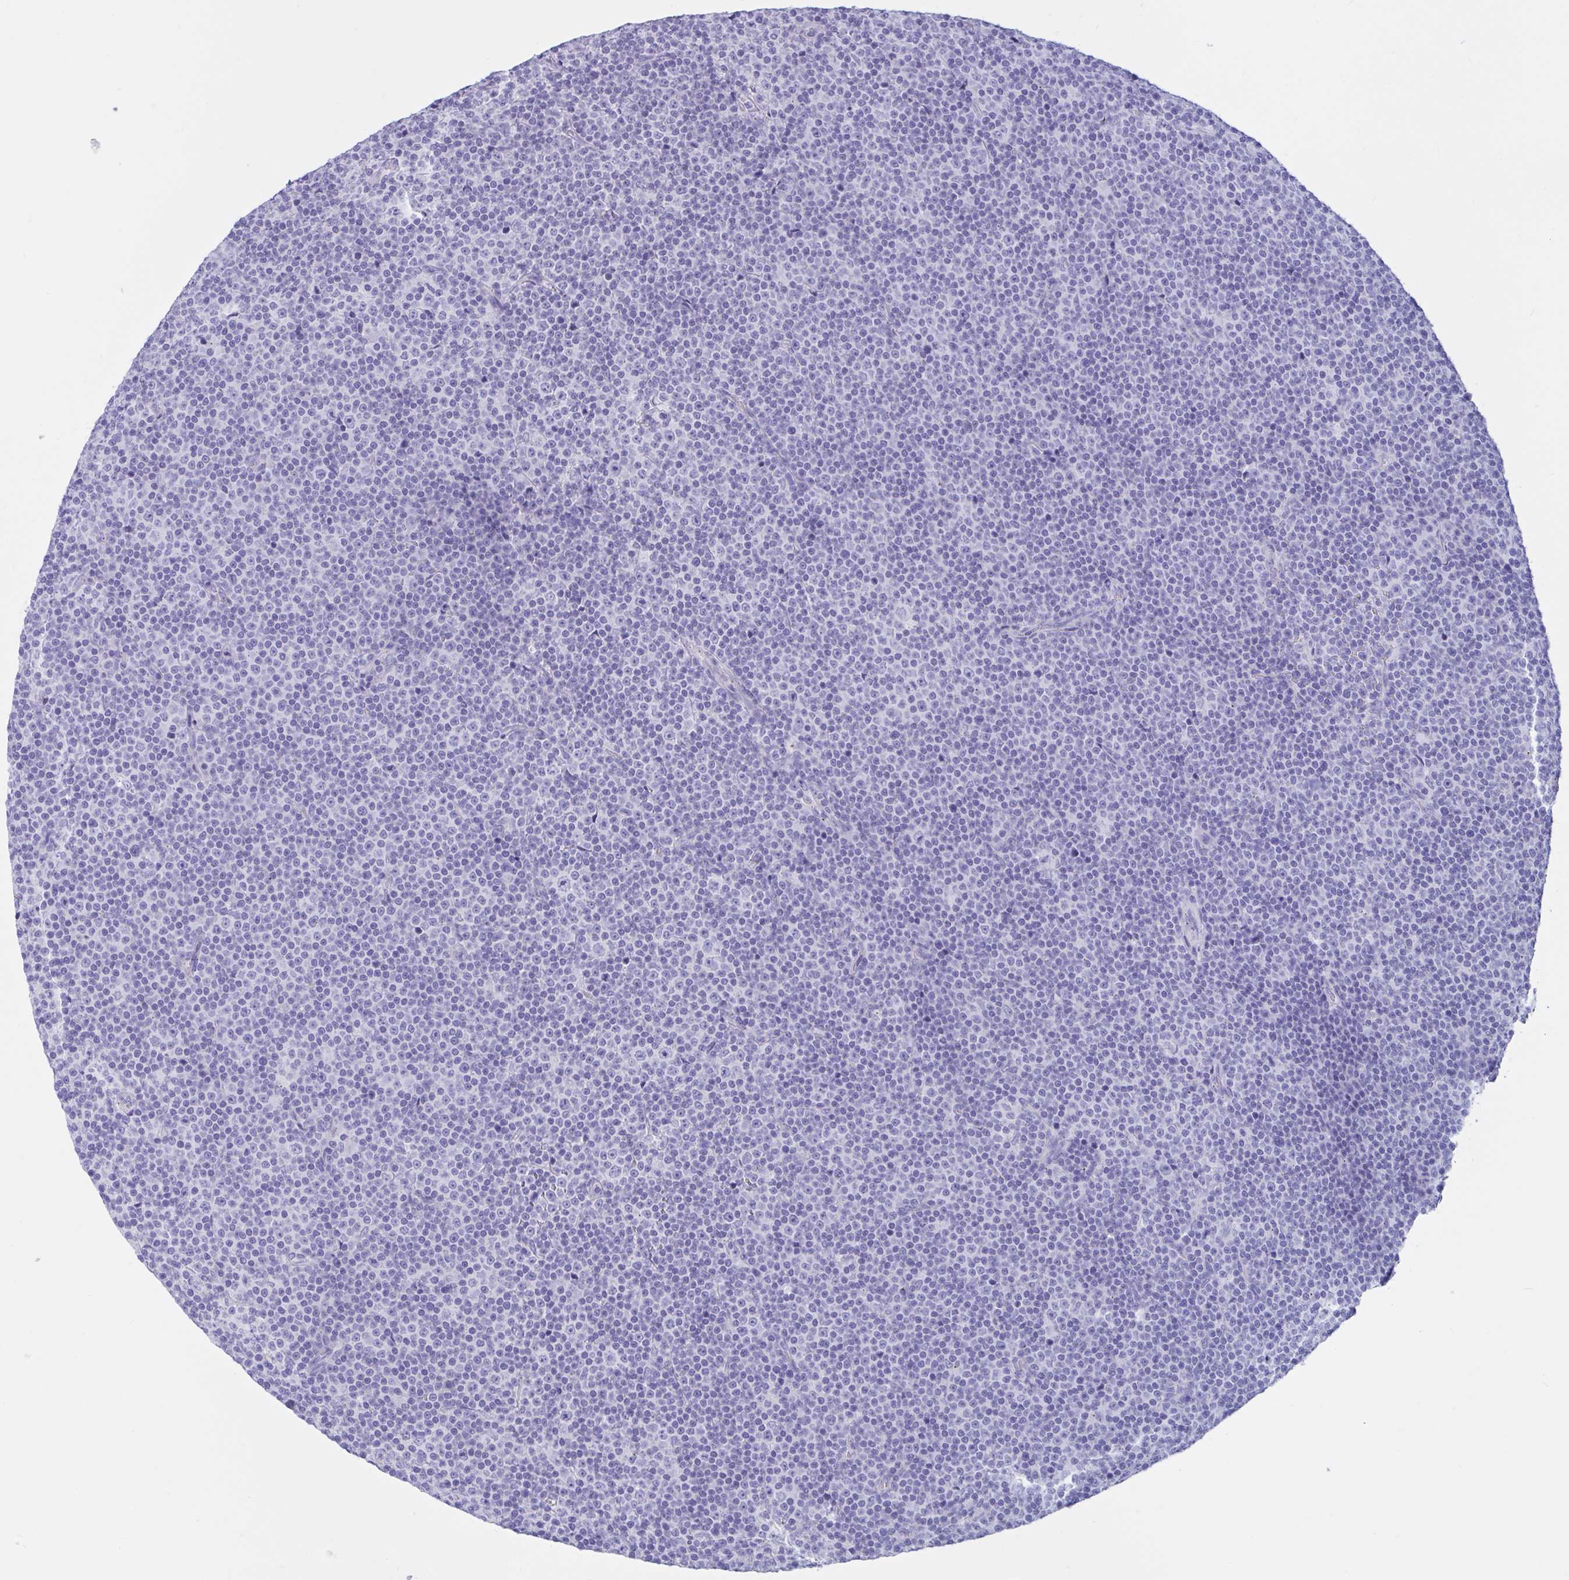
{"staining": {"intensity": "negative", "quantity": "none", "location": "none"}, "tissue": "lymphoma", "cell_type": "Tumor cells", "image_type": "cancer", "snomed": [{"axis": "morphology", "description": "Malignant lymphoma, non-Hodgkin's type, Low grade"}, {"axis": "topography", "description": "Lymph node"}], "caption": "Immunohistochemistry (IHC) image of human lymphoma stained for a protein (brown), which demonstrates no expression in tumor cells.", "gene": "RNASE3", "patient": {"sex": "female", "age": 67}}